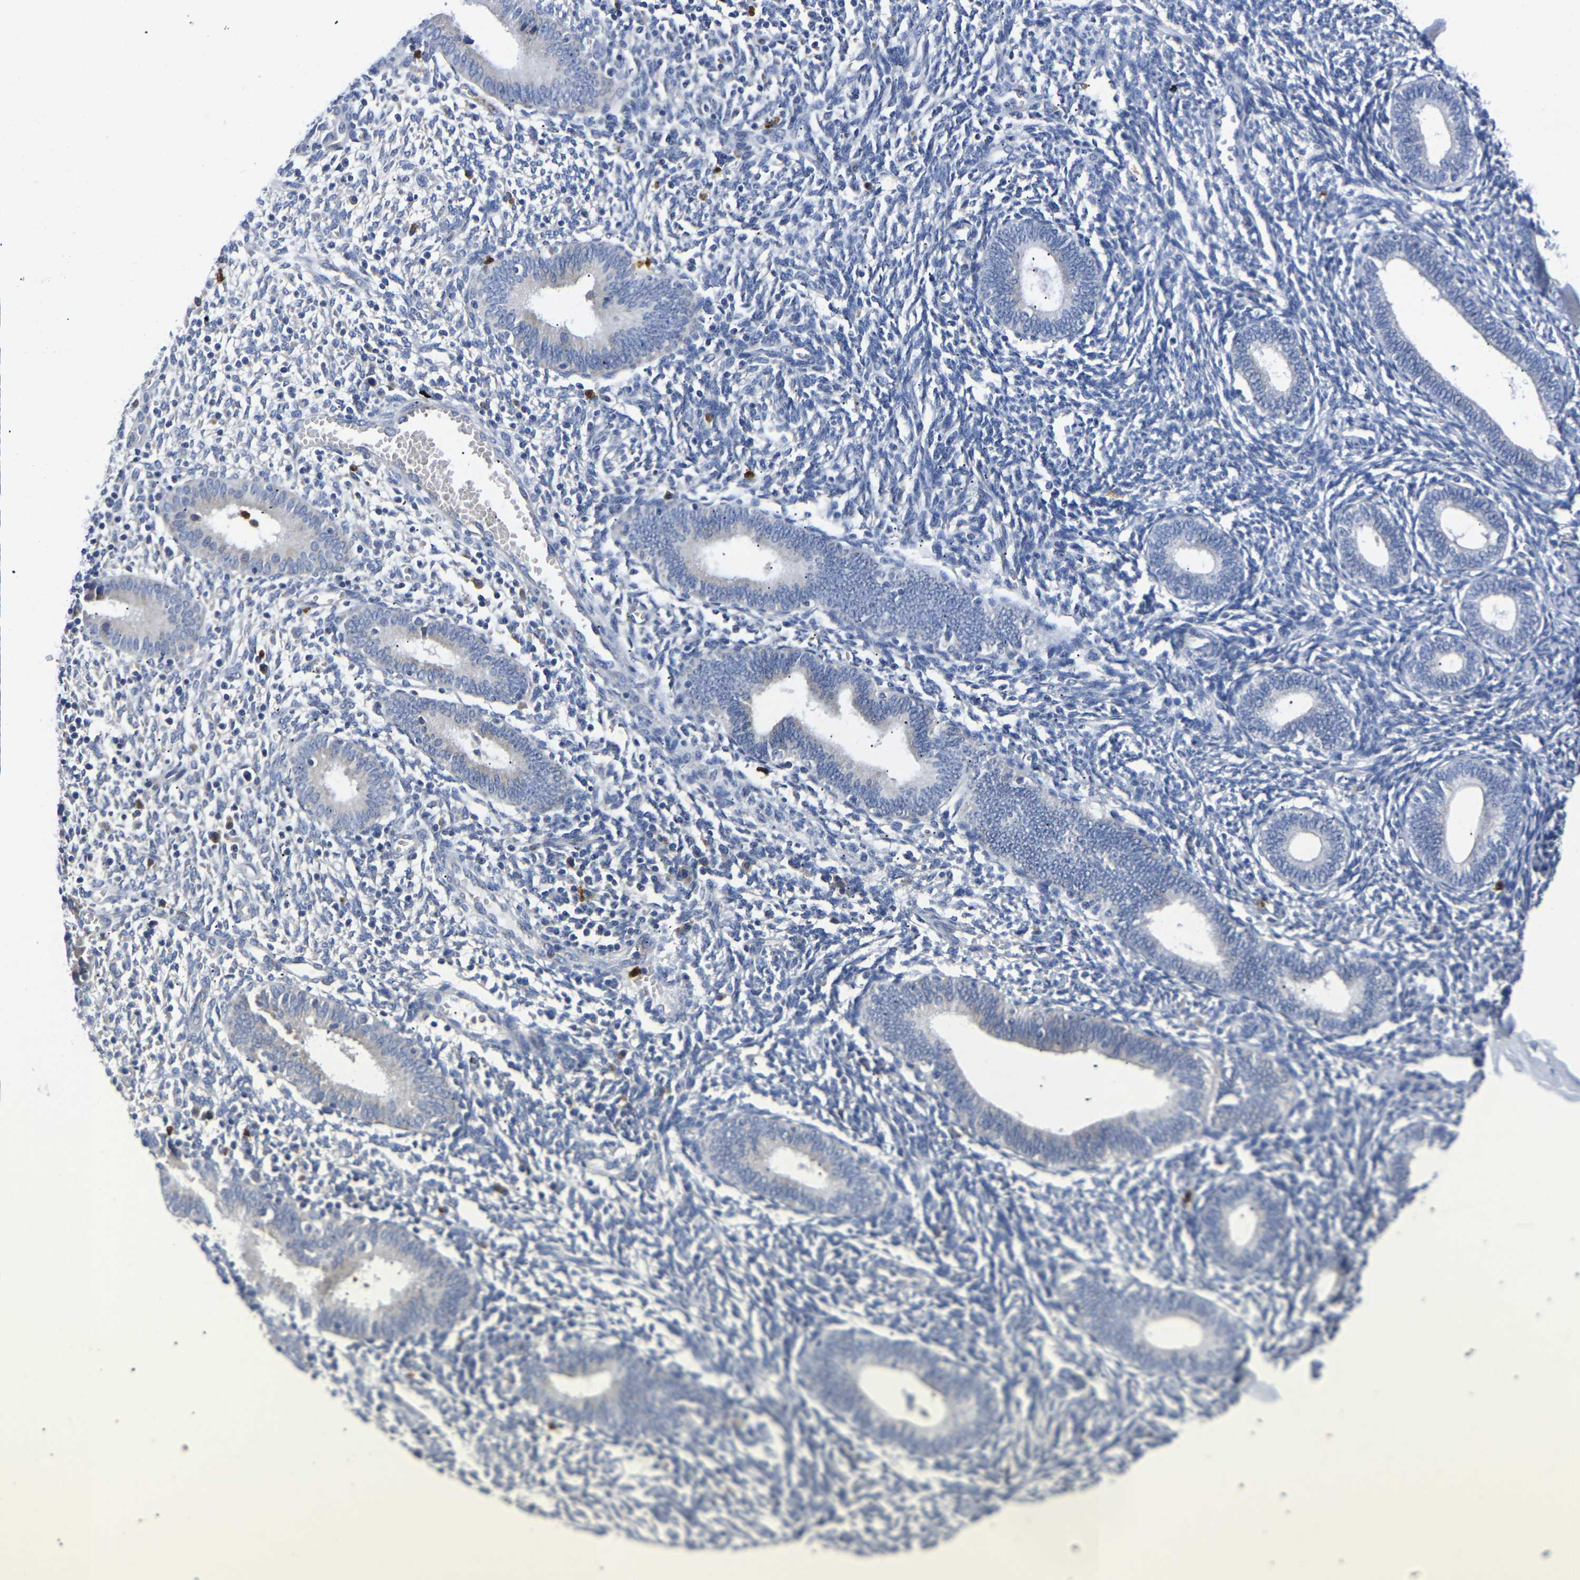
{"staining": {"intensity": "negative", "quantity": "none", "location": "none"}, "tissue": "endometrium", "cell_type": "Cells in endometrial stroma", "image_type": "normal", "snomed": [{"axis": "morphology", "description": "Normal tissue, NOS"}, {"axis": "topography", "description": "Endometrium"}], "caption": "Histopathology image shows no significant protein staining in cells in endometrial stroma of normal endometrium.", "gene": "TOR1B", "patient": {"sex": "female", "age": 41}}